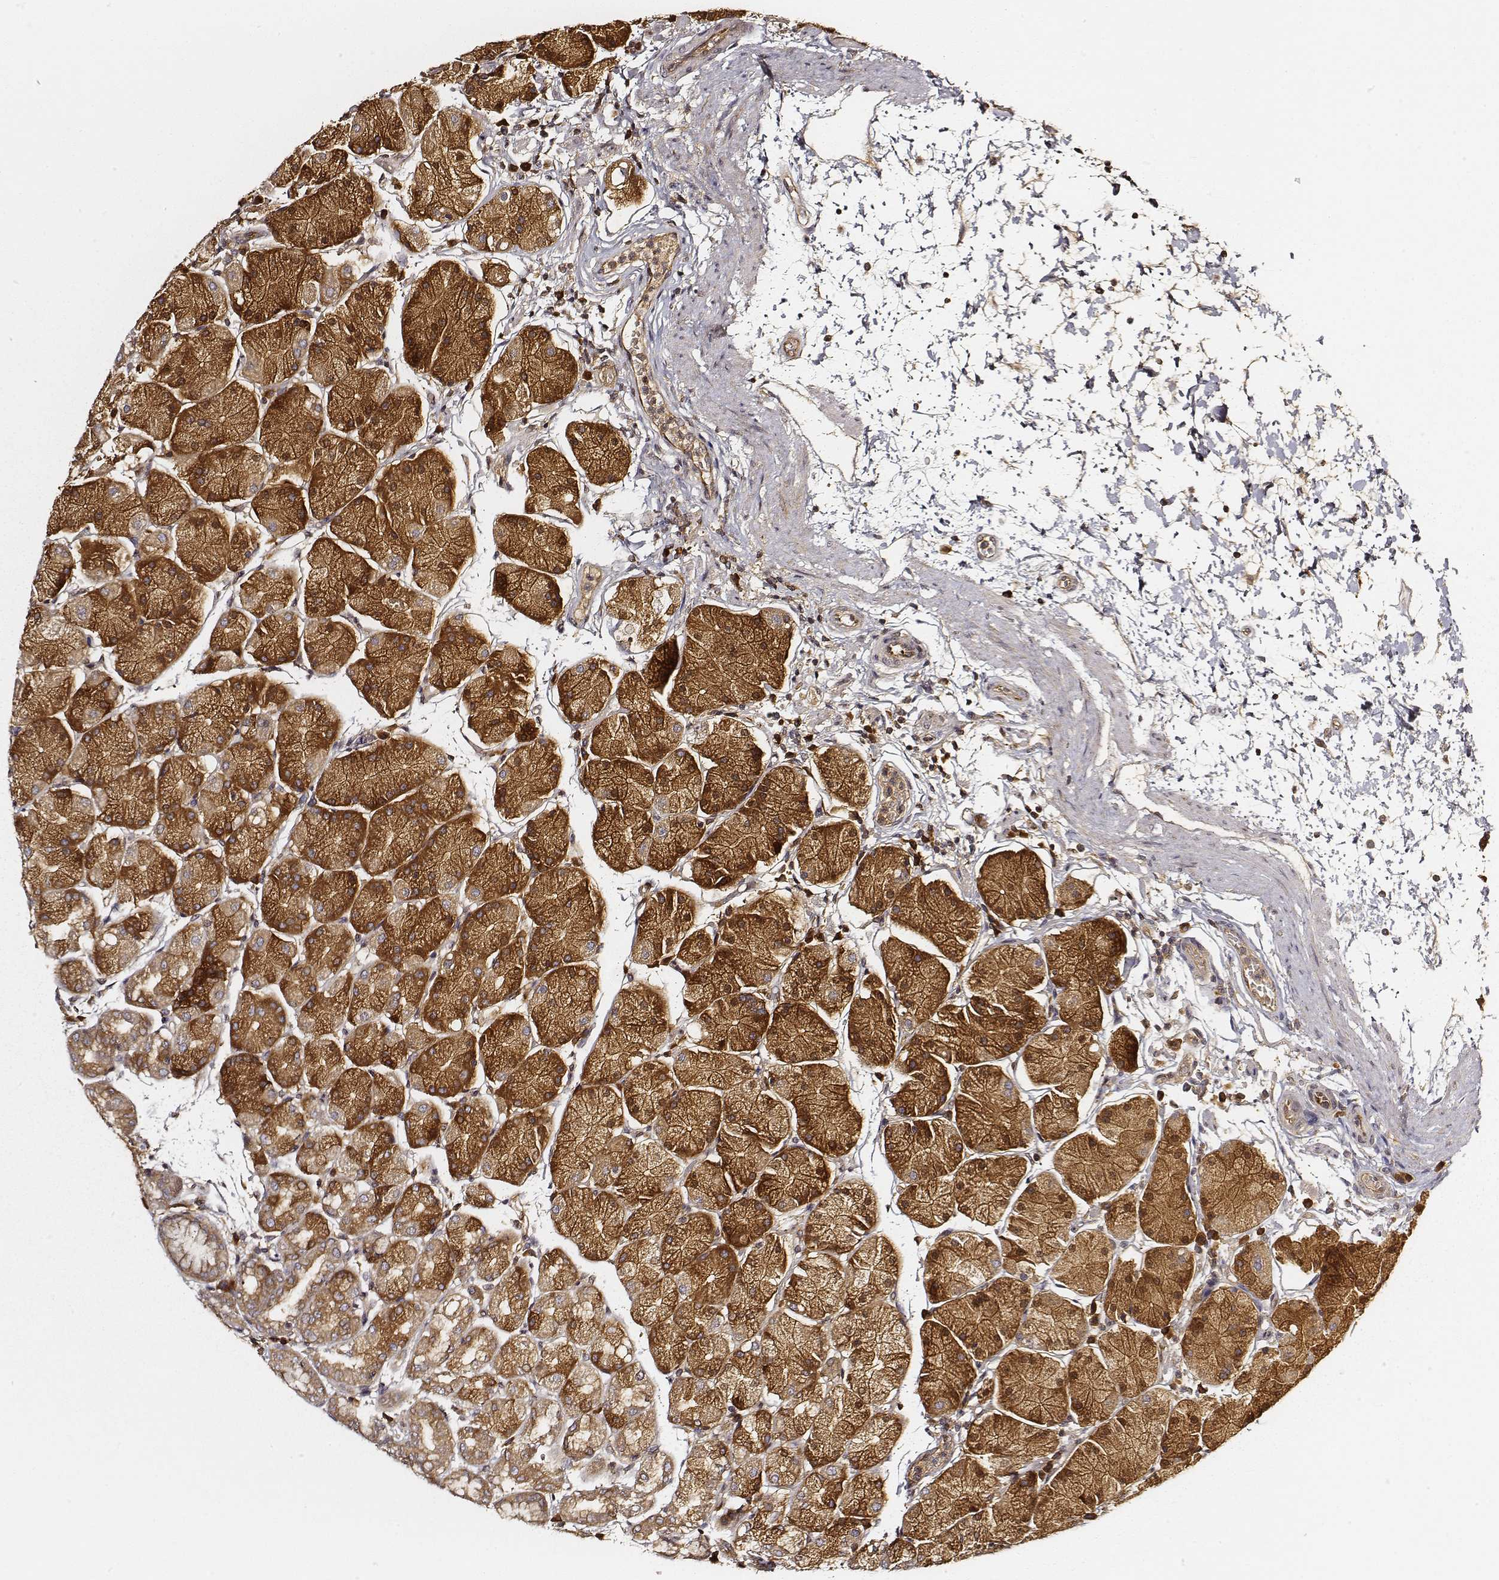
{"staining": {"intensity": "strong", "quantity": ">75%", "location": "cytoplasmic/membranous"}, "tissue": "stomach", "cell_type": "Glandular cells", "image_type": "normal", "snomed": [{"axis": "morphology", "description": "Normal tissue, NOS"}, {"axis": "topography", "description": "Stomach"}], "caption": "This histopathology image shows immunohistochemistry staining of benign stomach, with high strong cytoplasmic/membranous positivity in about >75% of glandular cells.", "gene": "CARS1", "patient": {"sex": "male", "age": 54}}